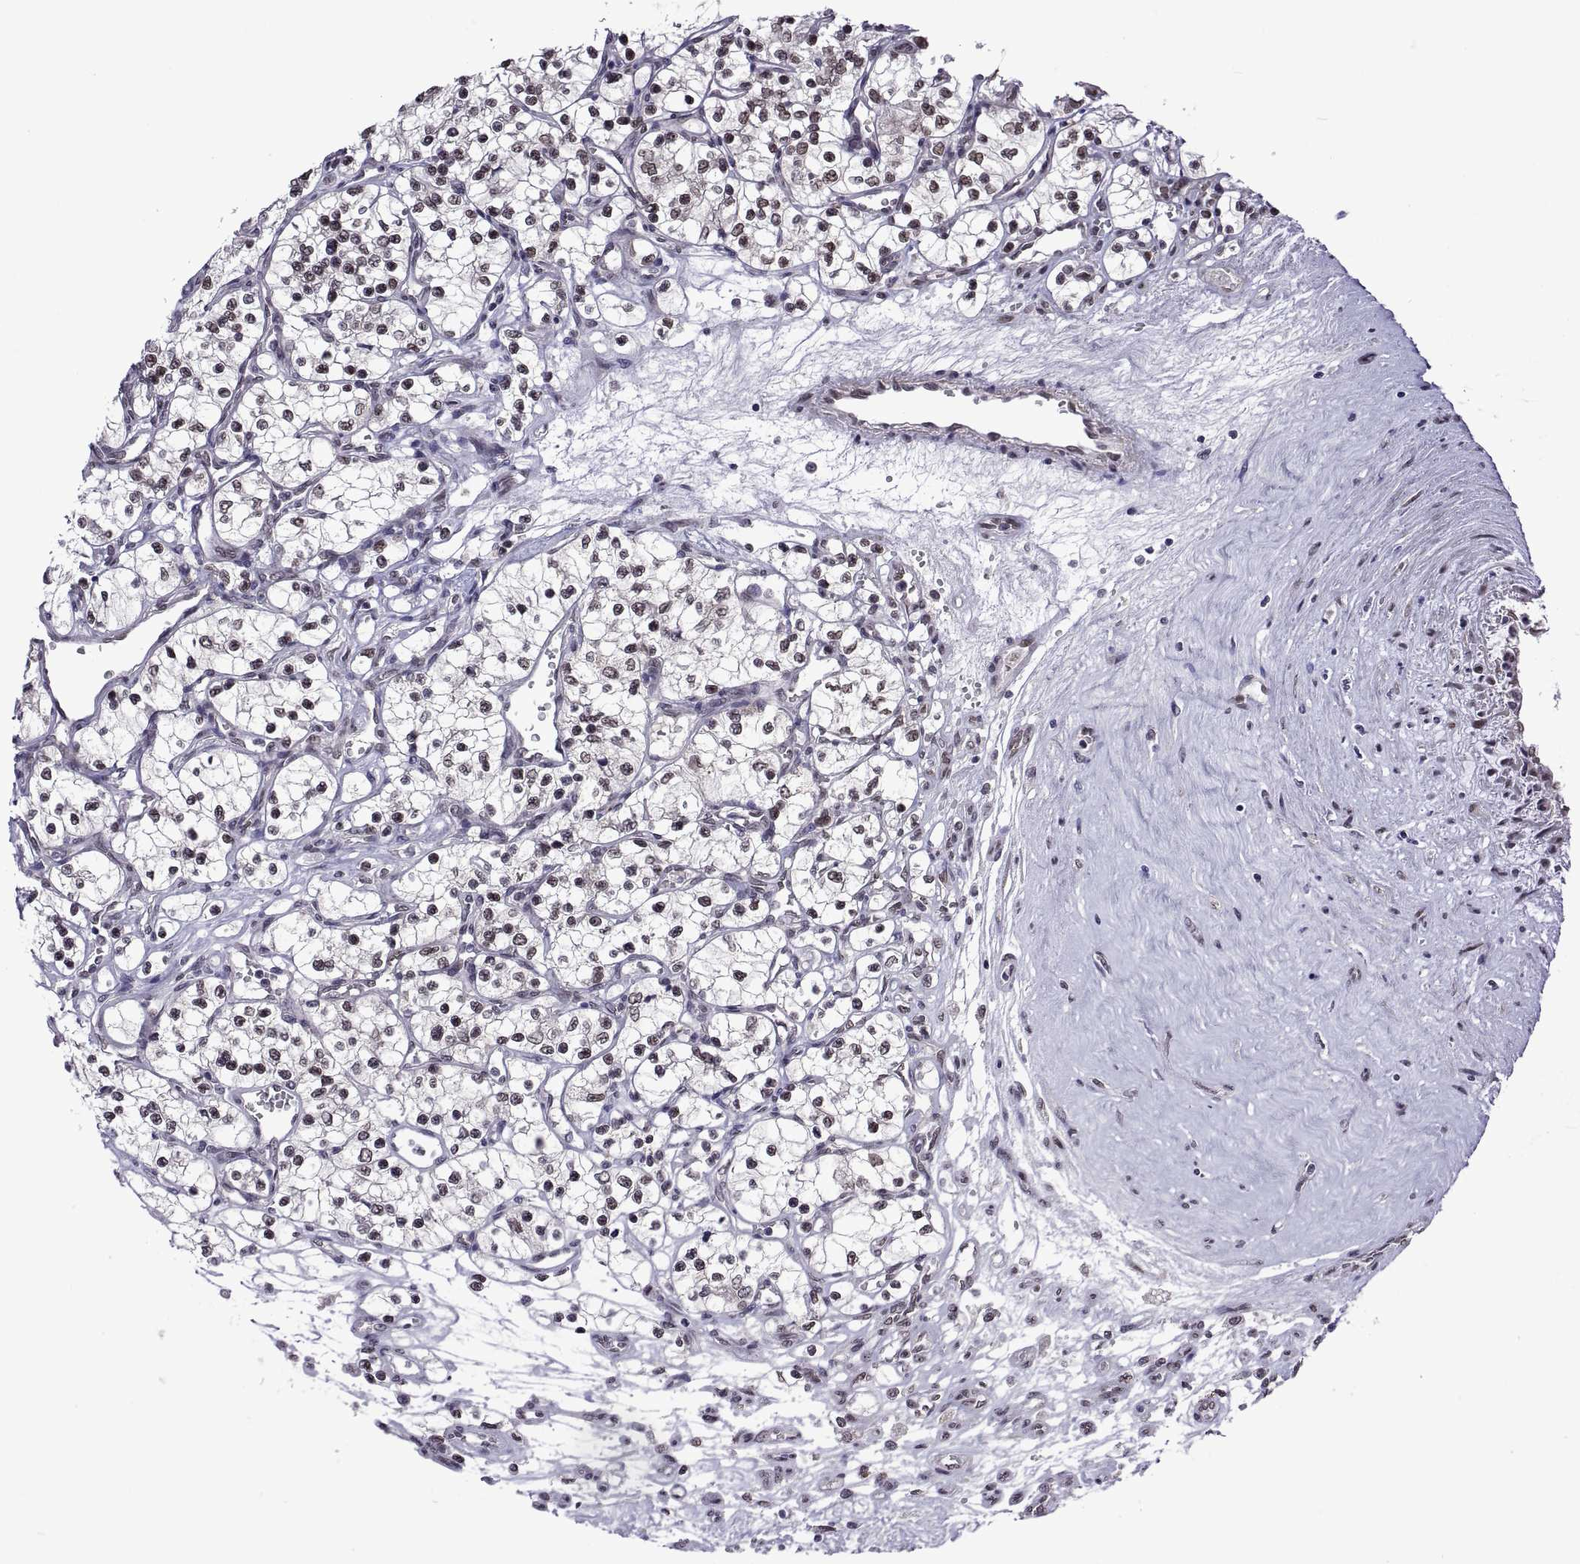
{"staining": {"intensity": "negative", "quantity": "none", "location": "none"}, "tissue": "renal cancer", "cell_type": "Tumor cells", "image_type": "cancer", "snomed": [{"axis": "morphology", "description": "Adenocarcinoma, NOS"}, {"axis": "topography", "description": "Kidney"}], "caption": "Adenocarcinoma (renal) was stained to show a protein in brown. There is no significant expression in tumor cells.", "gene": "NR4A1", "patient": {"sex": "female", "age": 69}}